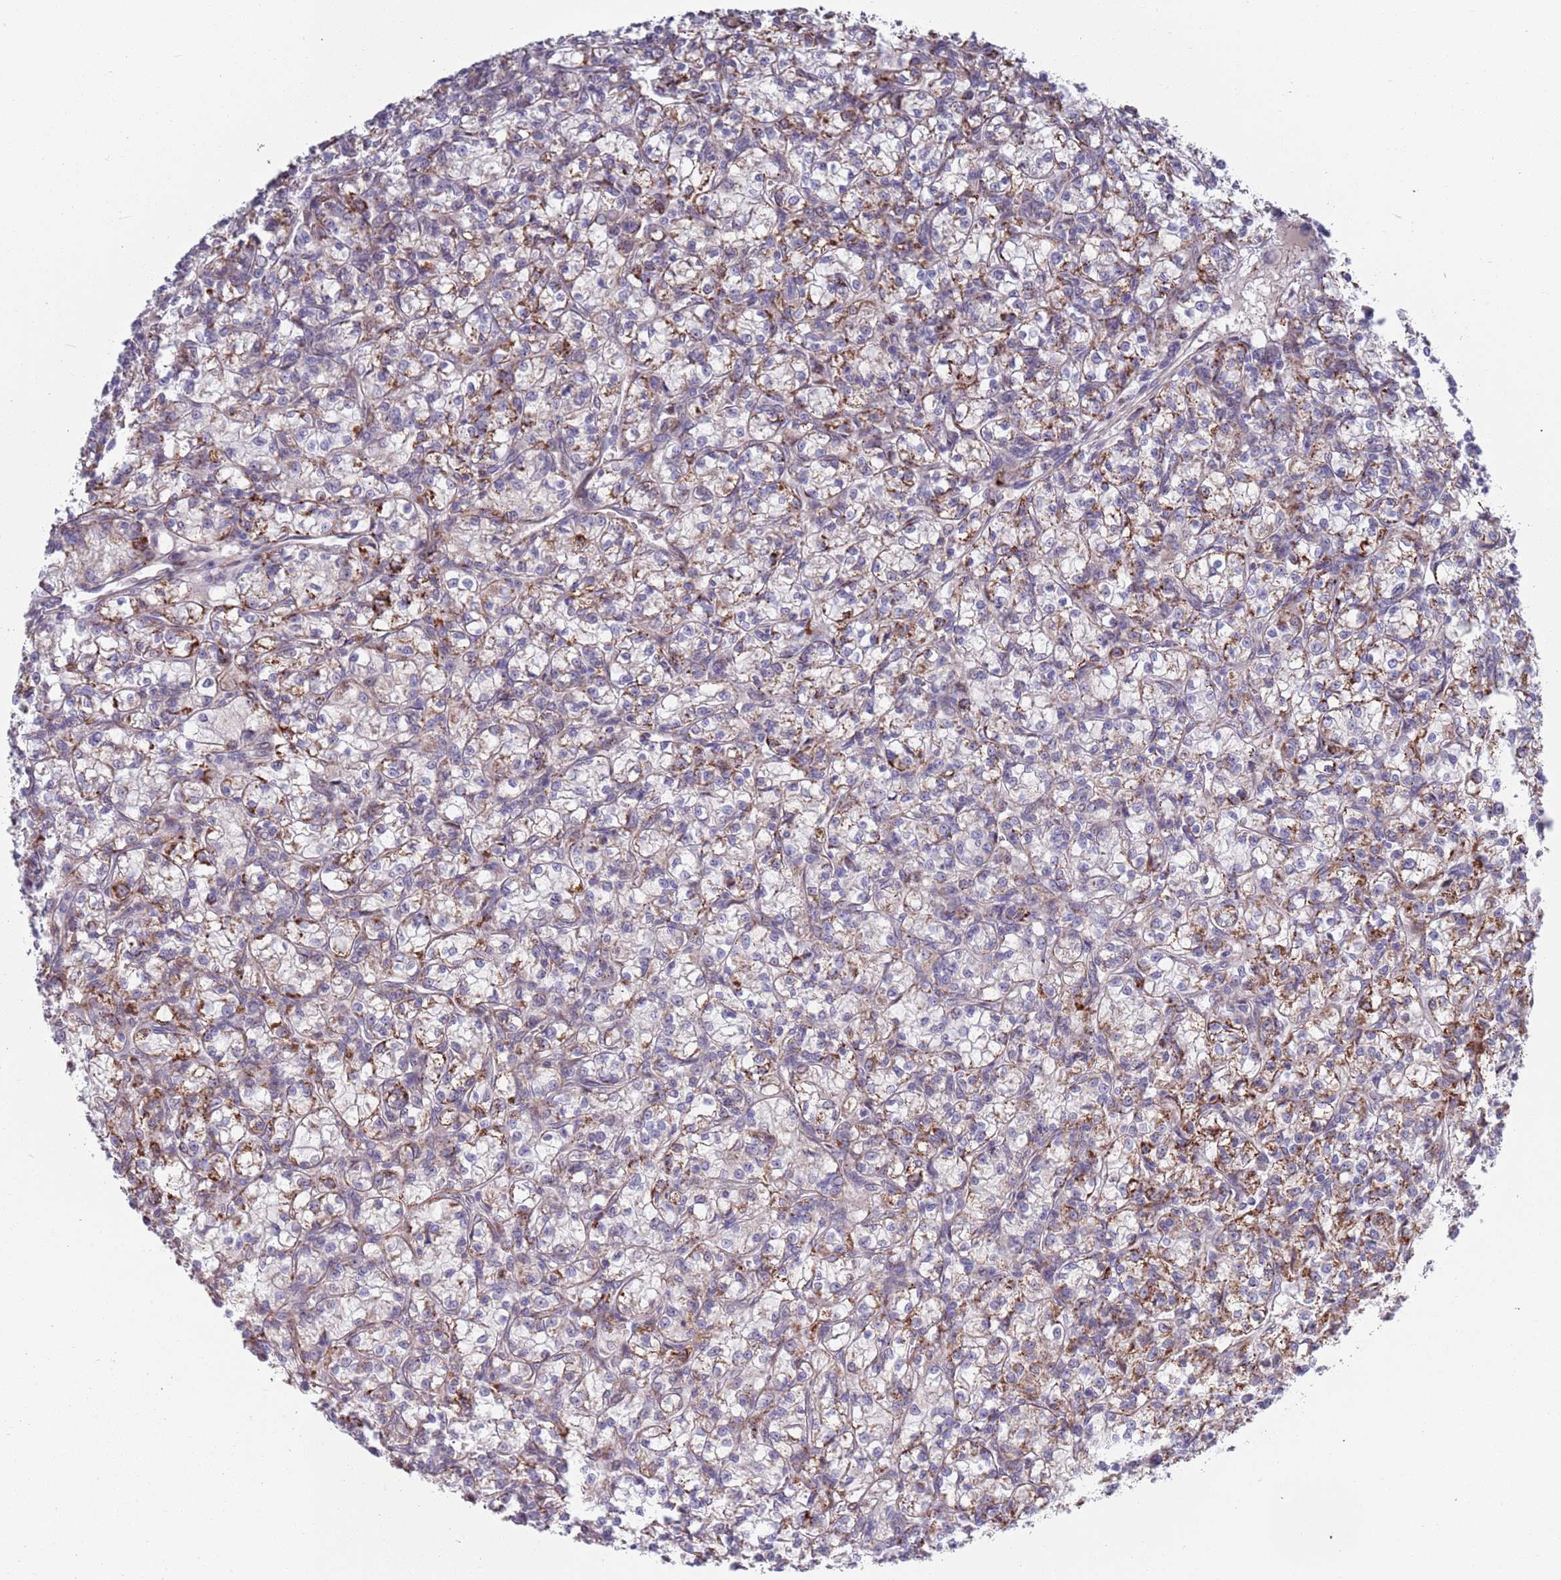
{"staining": {"intensity": "strong", "quantity": "<25%", "location": "cytoplasmic/membranous"}, "tissue": "renal cancer", "cell_type": "Tumor cells", "image_type": "cancer", "snomed": [{"axis": "morphology", "description": "Adenocarcinoma, NOS"}, {"axis": "topography", "description": "Kidney"}], "caption": "The immunohistochemical stain shows strong cytoplasmic/membranous expression in tumor cells of adenocarcinoma (renal) tissue.", "gene": "TYW1", "patient": {"sex": "female", "age": 59}}